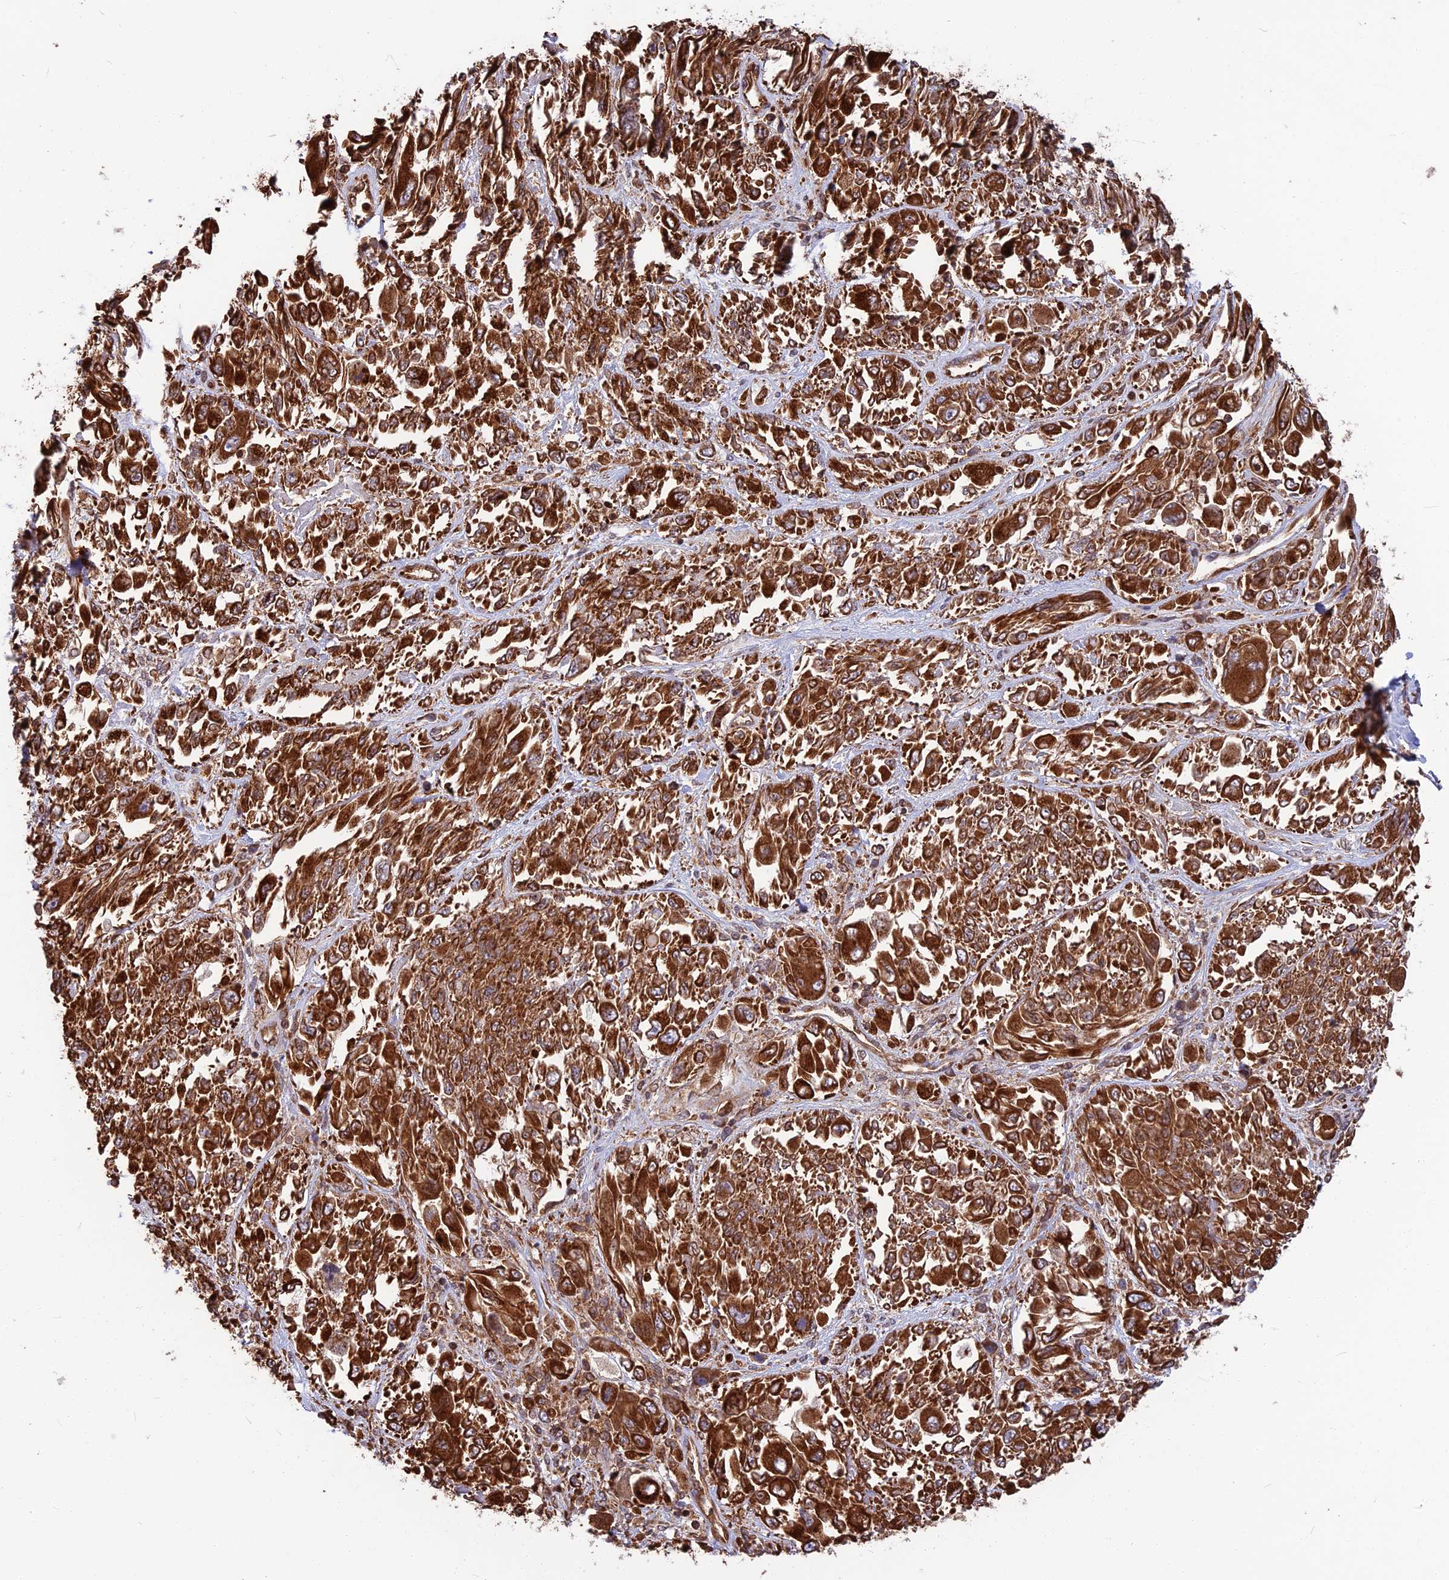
{"staining": {"intensity": "strong", "quantity": ">75%", "location": "cytoplasmic/membranous"}, "tissue": "melanoma", "cell_type": "Tumor cells", "image_type": "cancer", "snomed": [{"axis": "morphology", "description": "Malignant melanoma, NOS"}, {"axis": "topography", "description": "Skin"}], "caption": "Human malignant melanoma stained with a brown dye exhibits strong cytoplasmic/membranous positive expression in about >75% of tumor cells.", "gene": "WDR1", "patient": {"sex": "female", "age": 91}}